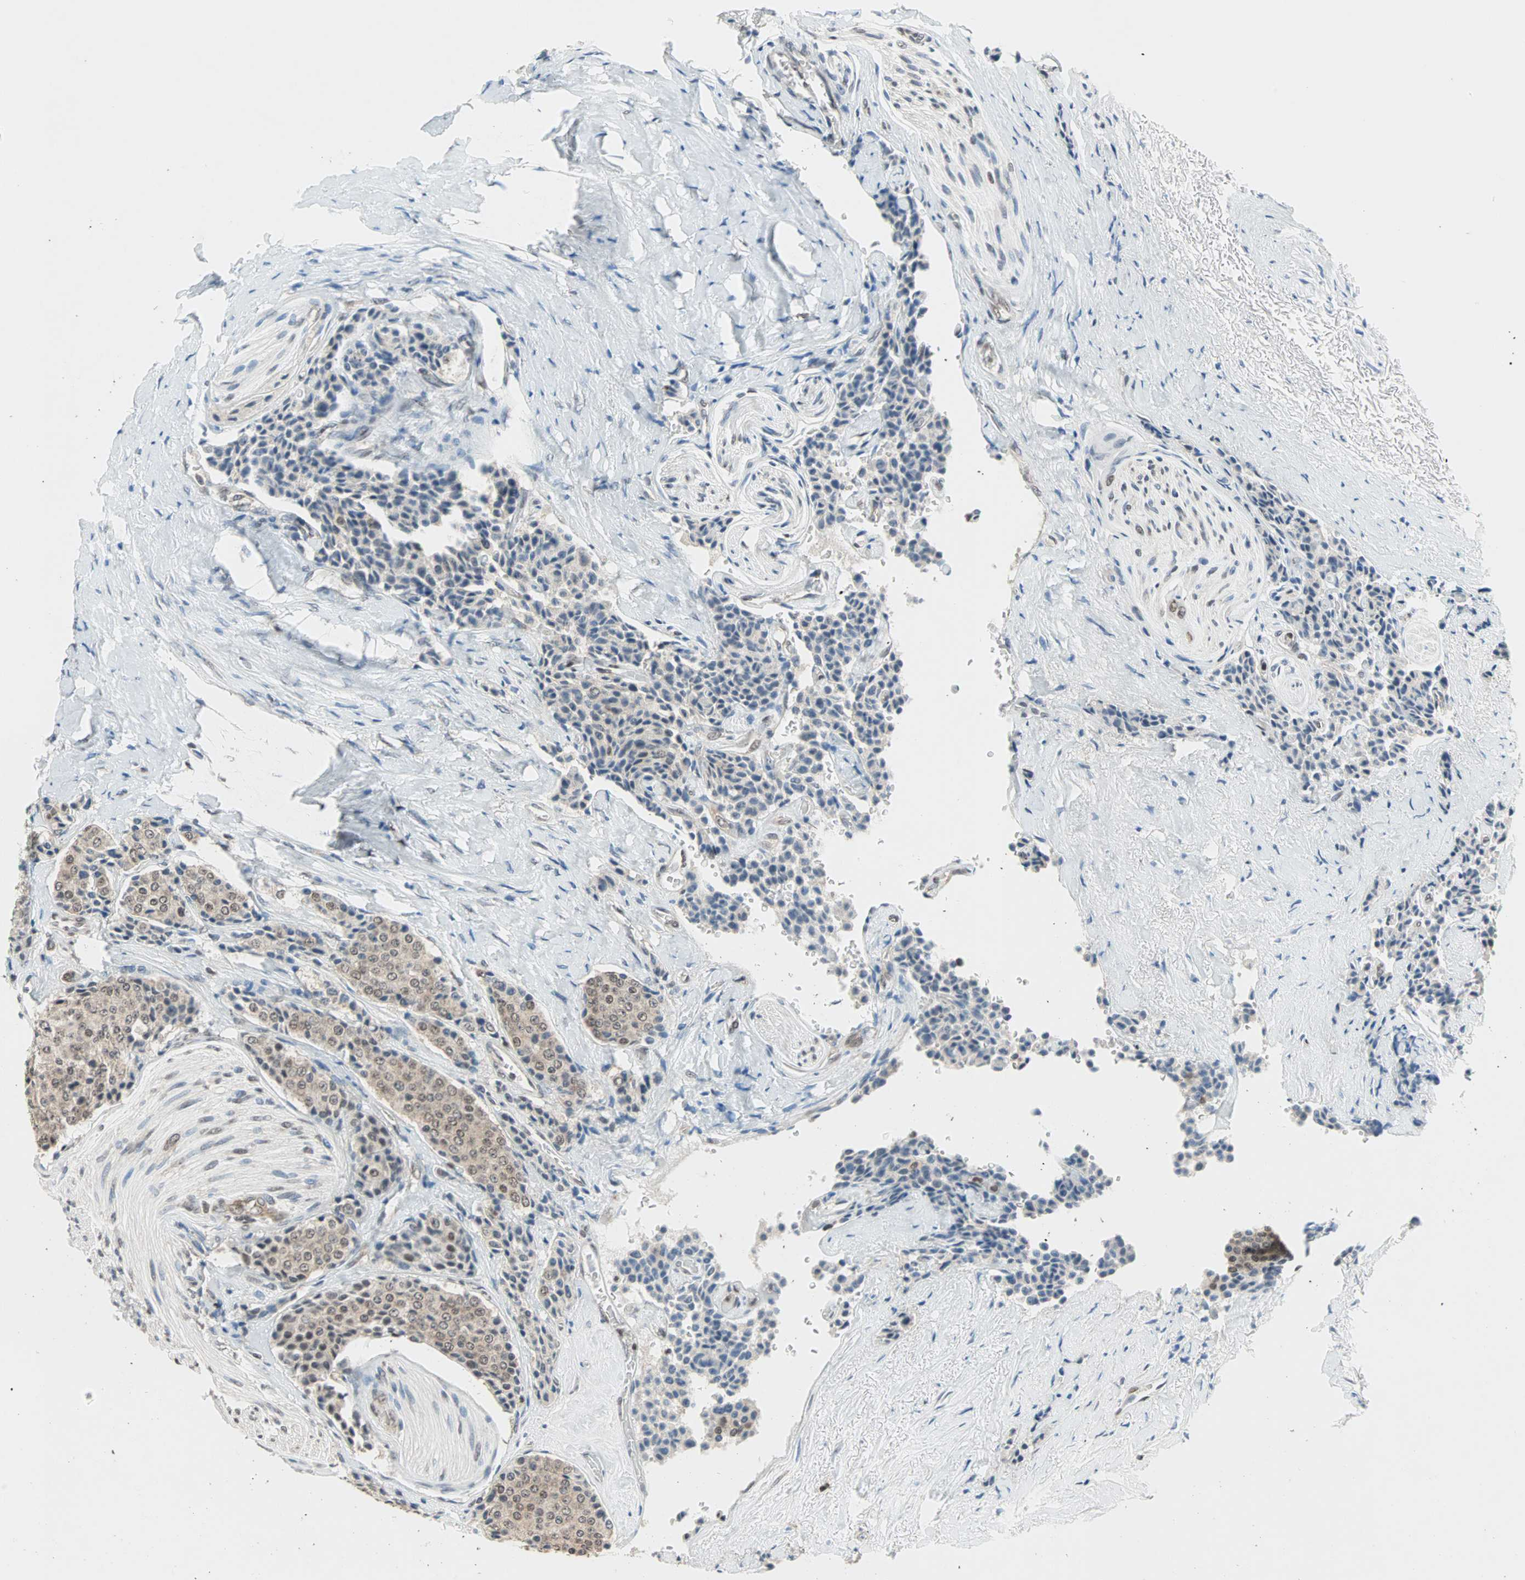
{"staining": {"intensity": "weak", "quantity": "<25%", "location": "cytoplasmic/membranous,nuclear"}, "tissue": "carcinoid", "cell_type": "Tumor cells", "image_type": "cancer", "snomed": [{"axis": "morphology", "description": "Carcinoid, malignant, NOS"}, {"axis": "topography", "description": "Colon"}], "caption": "DAB (3,3'-diaminobenzidine) immunohistochemical staining of carcinoid demonstrates no significant positivity in tumor cells.", "gene": "DAZAP1", "patient": {"sex": "female", "age": 61}}